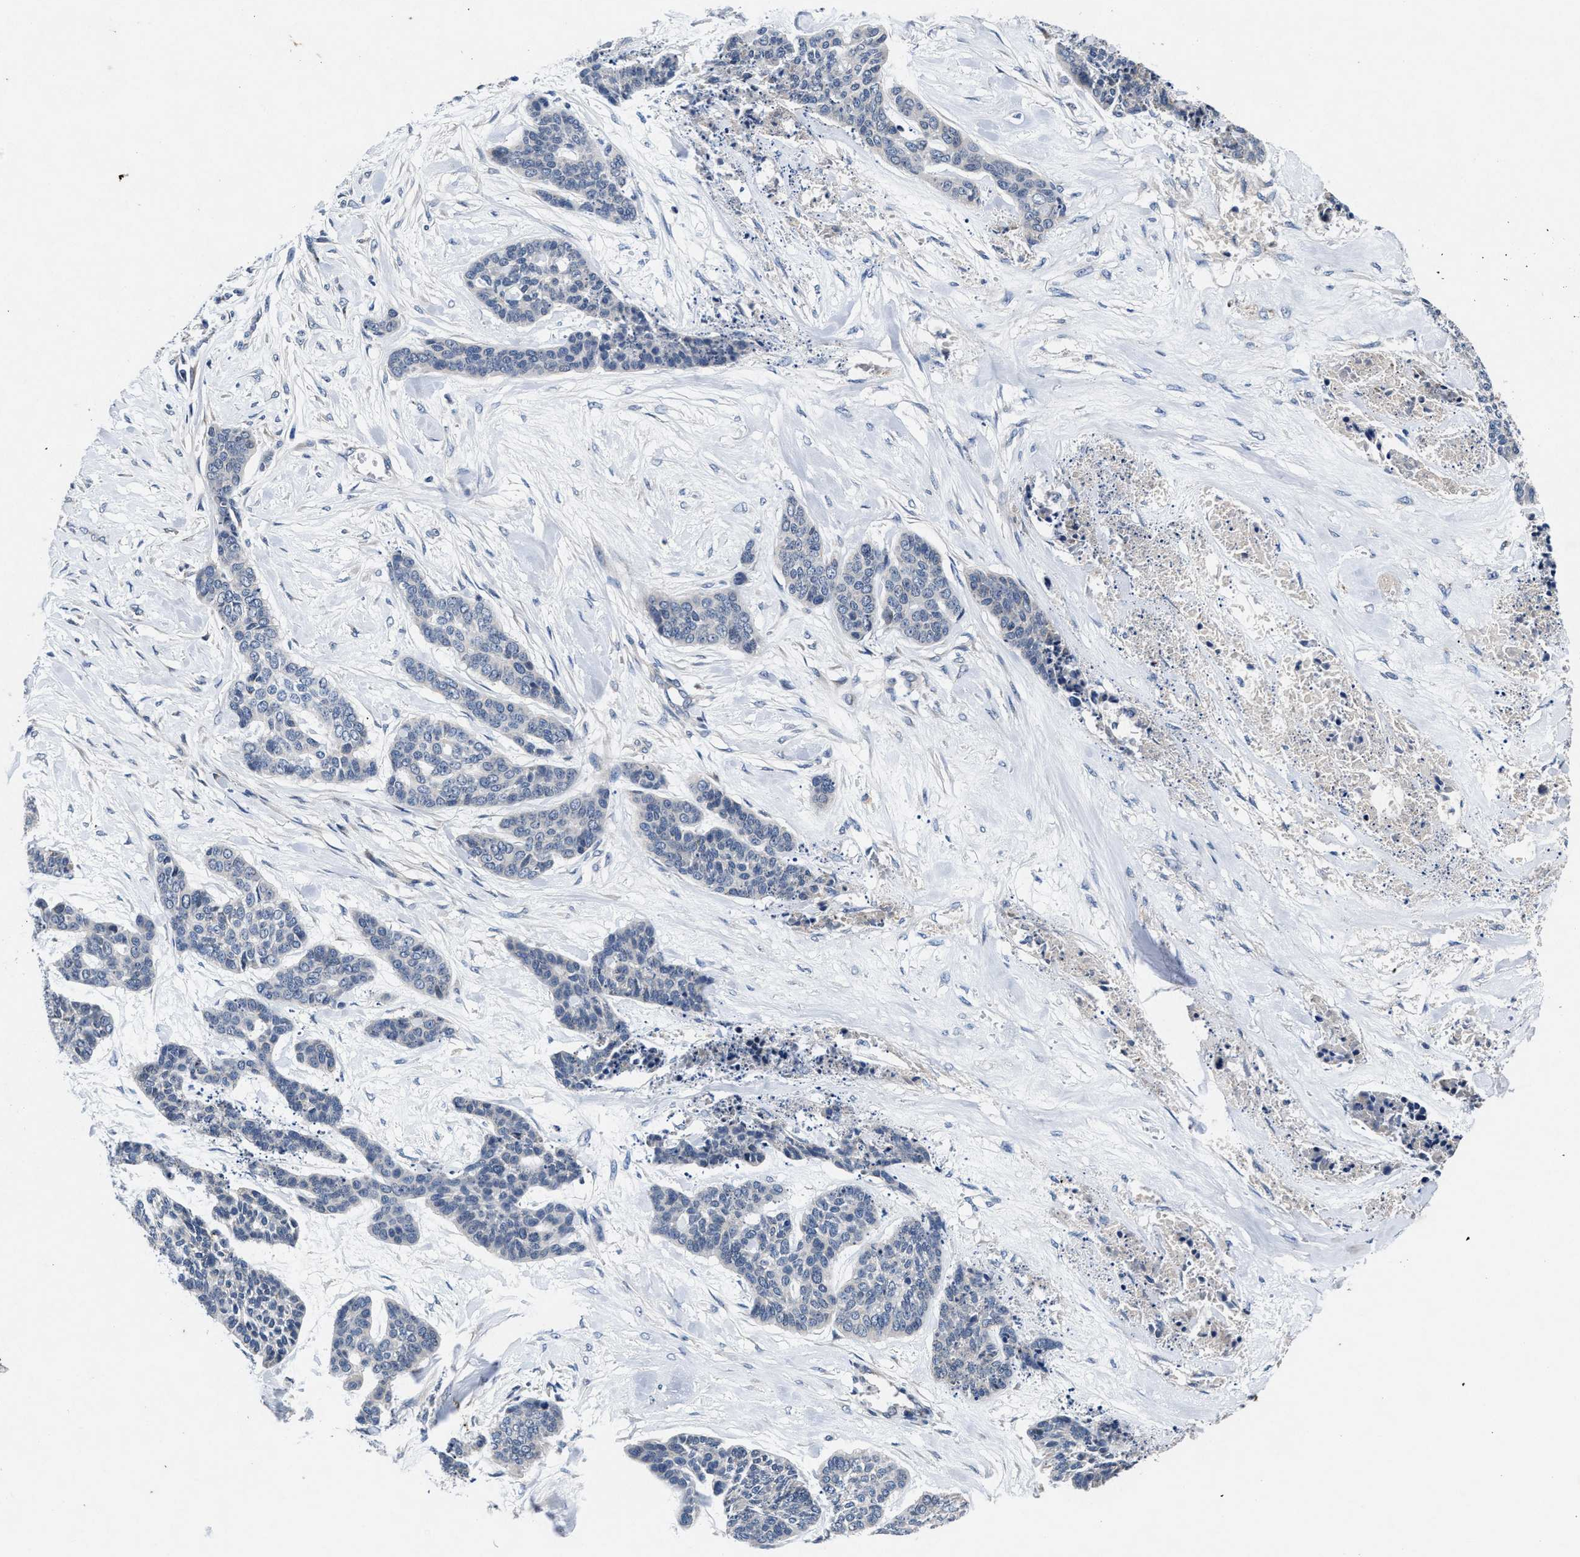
{"staining": {"intensity": "negative", "quantity": "none", "location": "none"}, "tissue": "skin cancer", "cell_type": "Tumor cells", "image_type": "cancer", "snomed": [{"axis": "morphology", "description": "Basal cell carcinoma"}, {"axis": "topography", "description": "Skin"}], "caption": "High power microscopy photomicrograph of an IHC histopathology image of skin cancer, revealing no significant expression in tumor cells.", "gene": "TMEM53", "patient": {"sex": "female", "age": 64}}